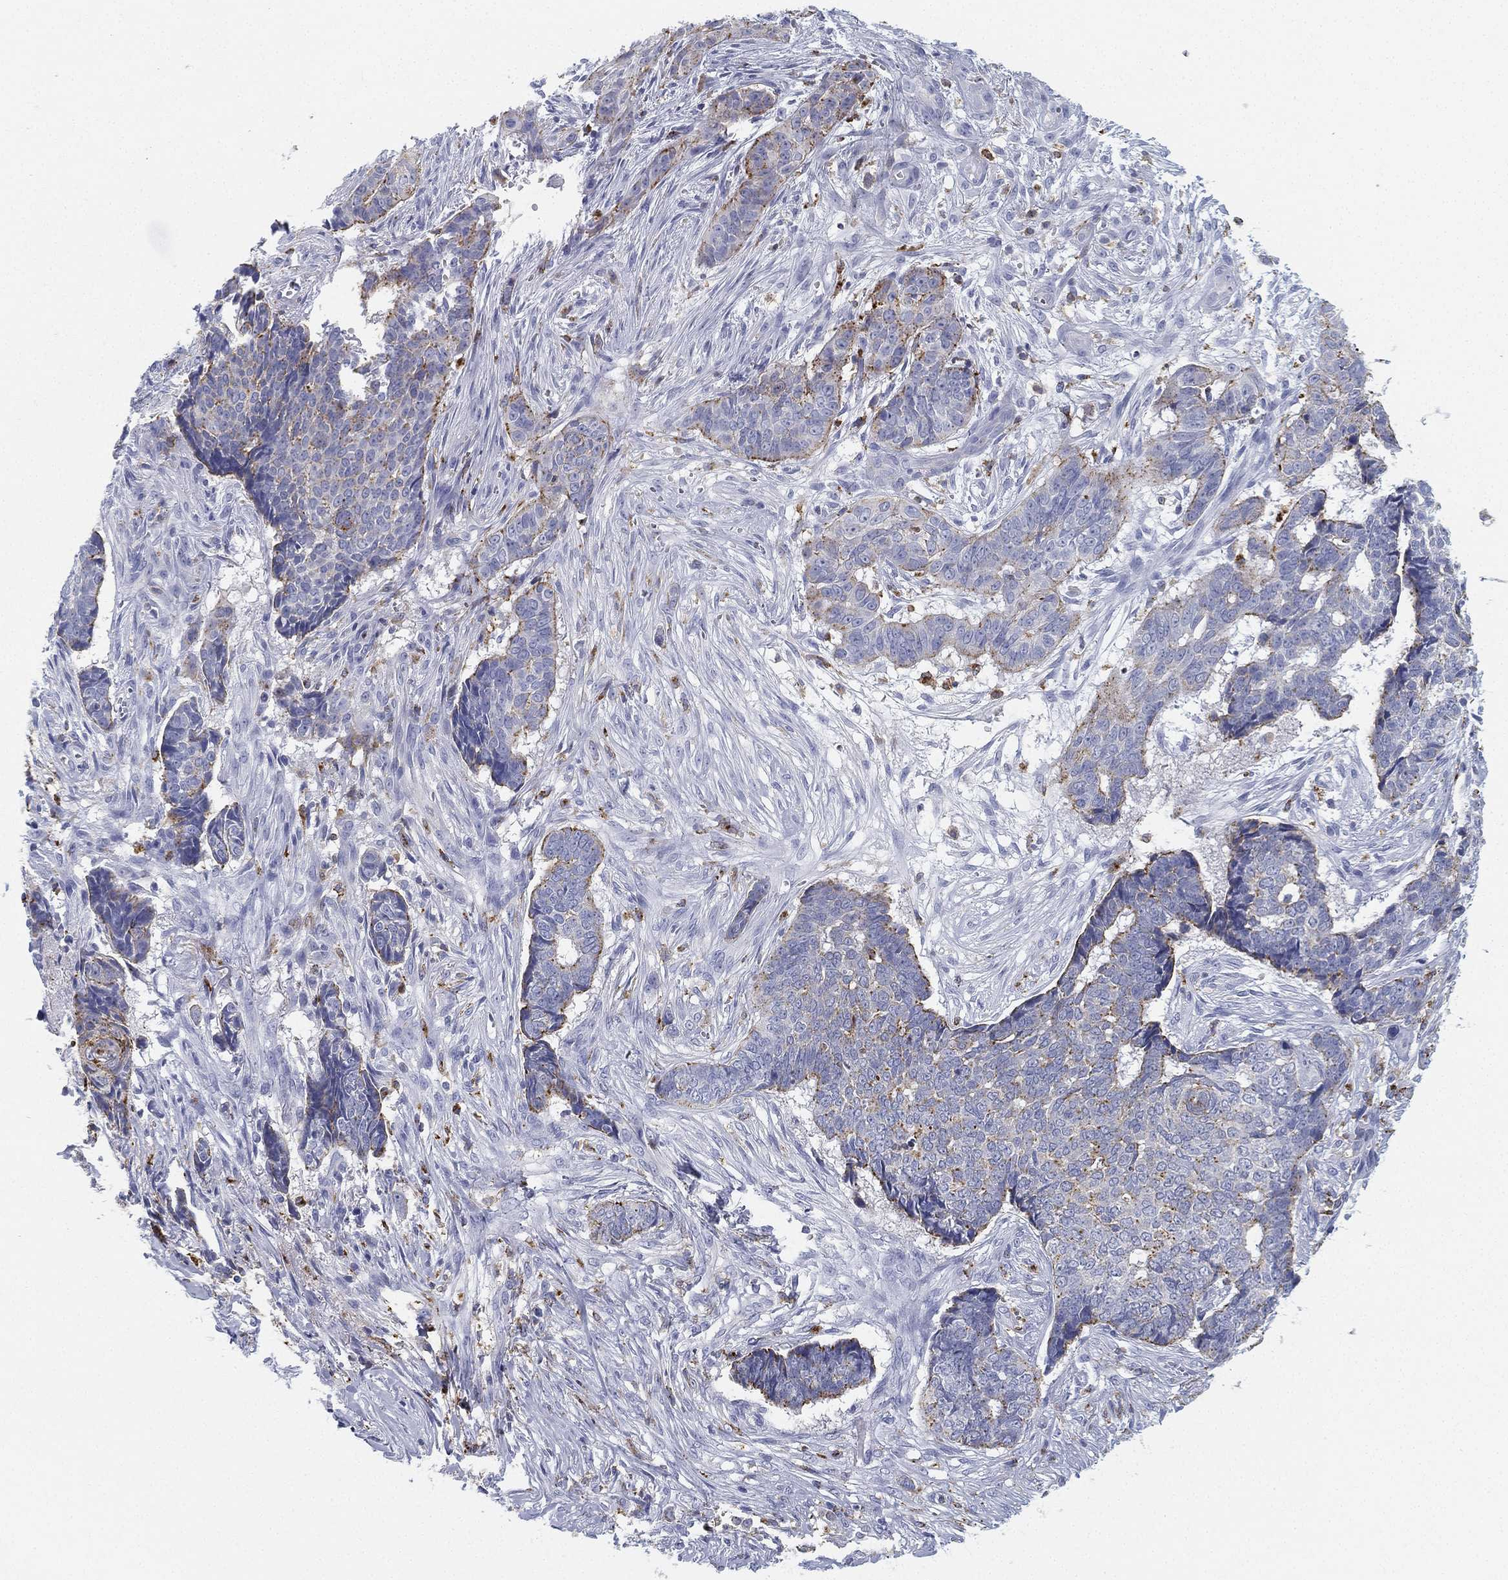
{"staining": {"intensity": "moderate", "quantity": "<25%", "location": "cytoplasmic/membranous"}, "tissue": "skin cancer", "cell_type": "Tumor cells", "image_type": "cancer", "snomed": [{"axis": "morphology", "description": "Basal cell carcinoma"}, {"axis": "topography", "description": "Skin"}], "caption": "This micrograph reveals immunohistochemistry (IHC) staining of human skin cancer (basal cell carcinoma), with low moderate cytoplasmic/membranous expression in about <25% of tumor cells.", "gene": "NPC2", "patient": {"sex": "male", "age": 86}}